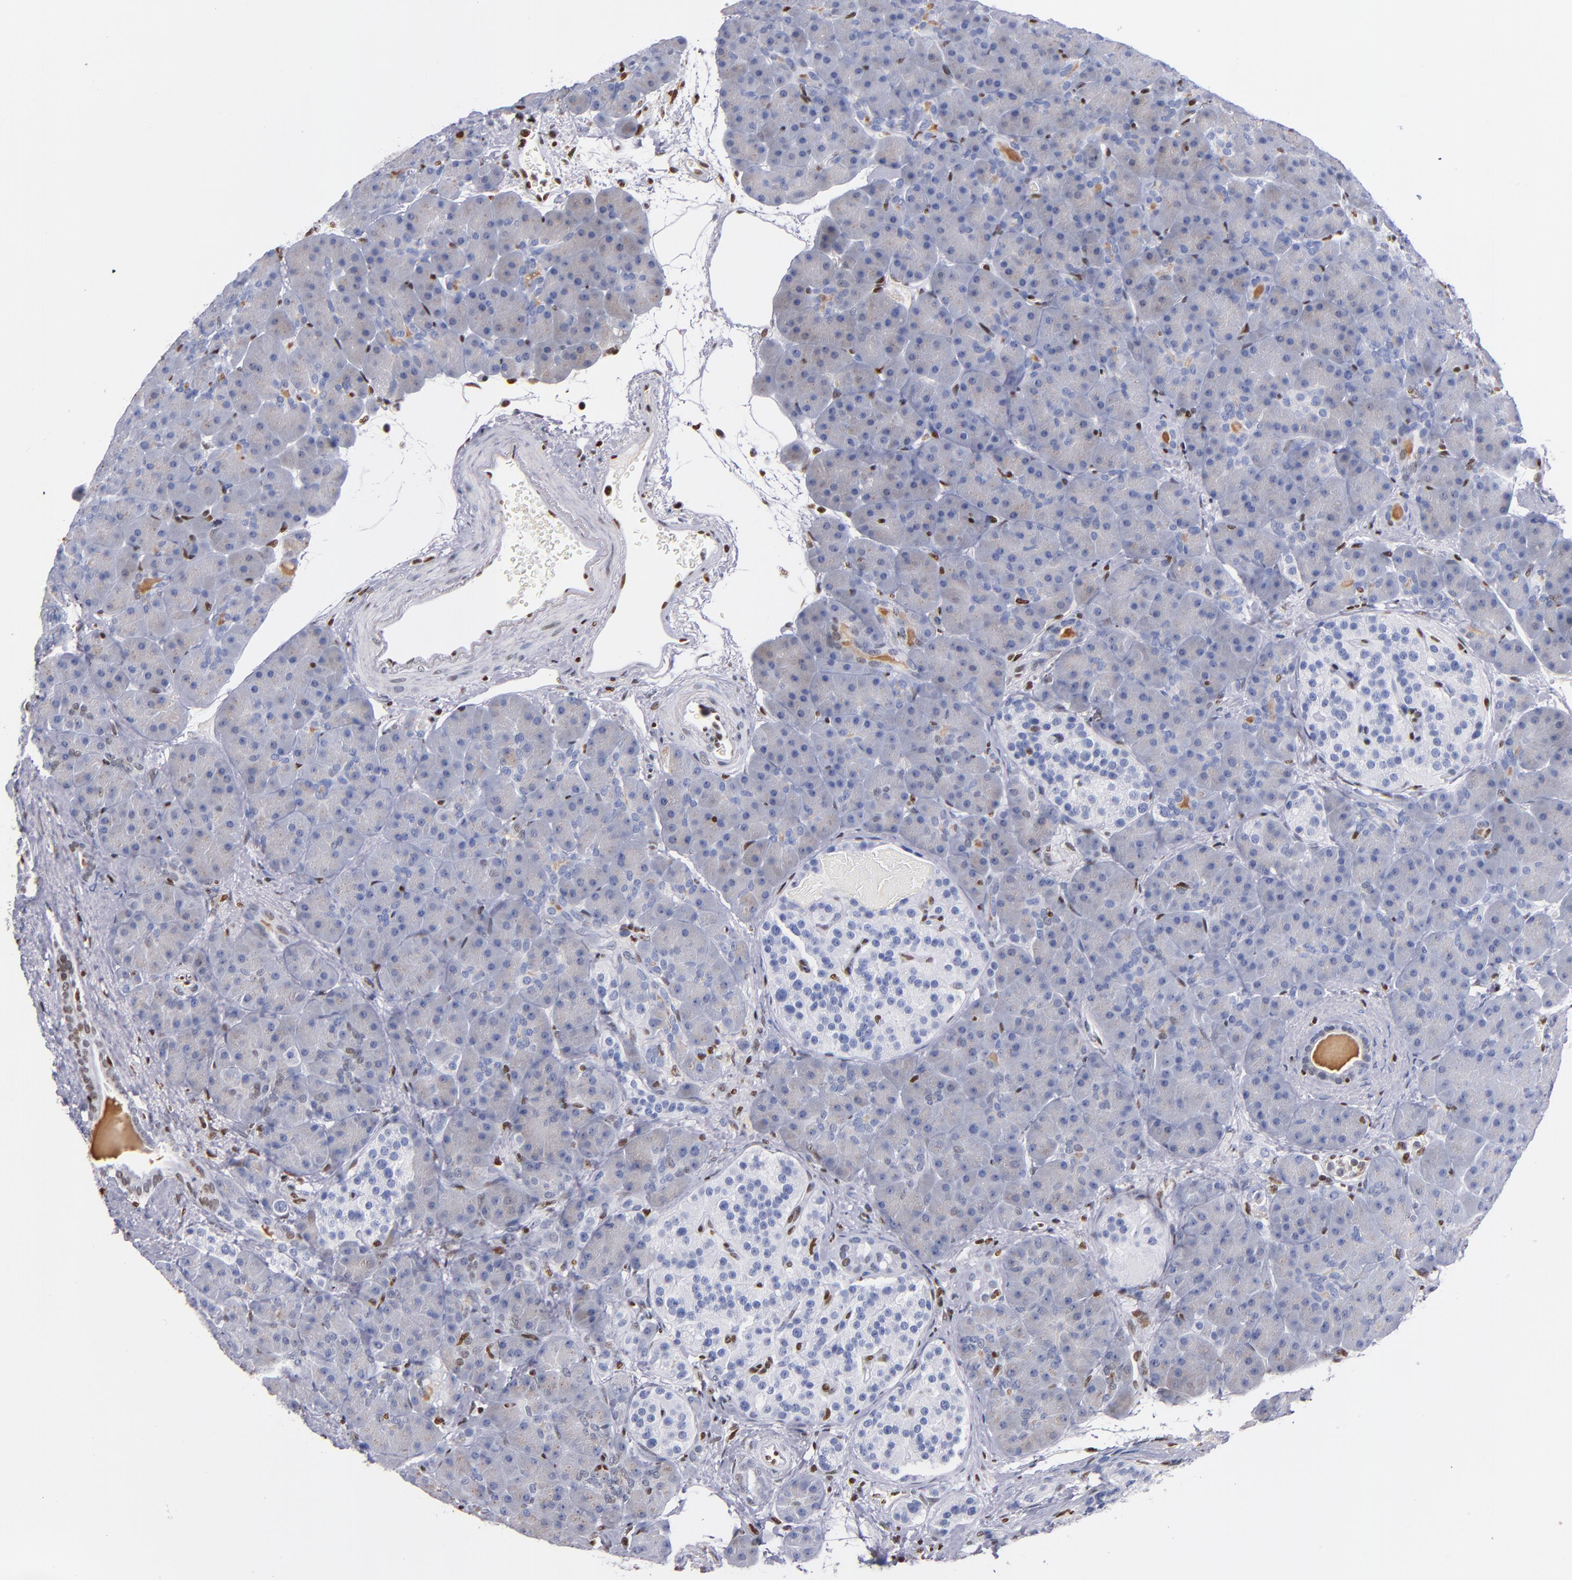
{"staining": {"intensity": "negative", "quantity": "none", "location": "none"}, "tissue": "pancreas", "cell_type": "Exocrine glandular cells", "image_type": "normal", "snomed": [{"axis": "morphology", "description": "Normal tissue, NOS"}, {"axis": "topography", "description": "Pancreas"}], "caption": "Immunohistochemistry (IHC) of normal pancreas displays no staining in exocrine glandular cells. The staining is performed using DAB brown chromogen with nuclei counter-stained in using hematoxylin.", "gene": "IFI16", "patient": {"sex": "male", "age": 66}}